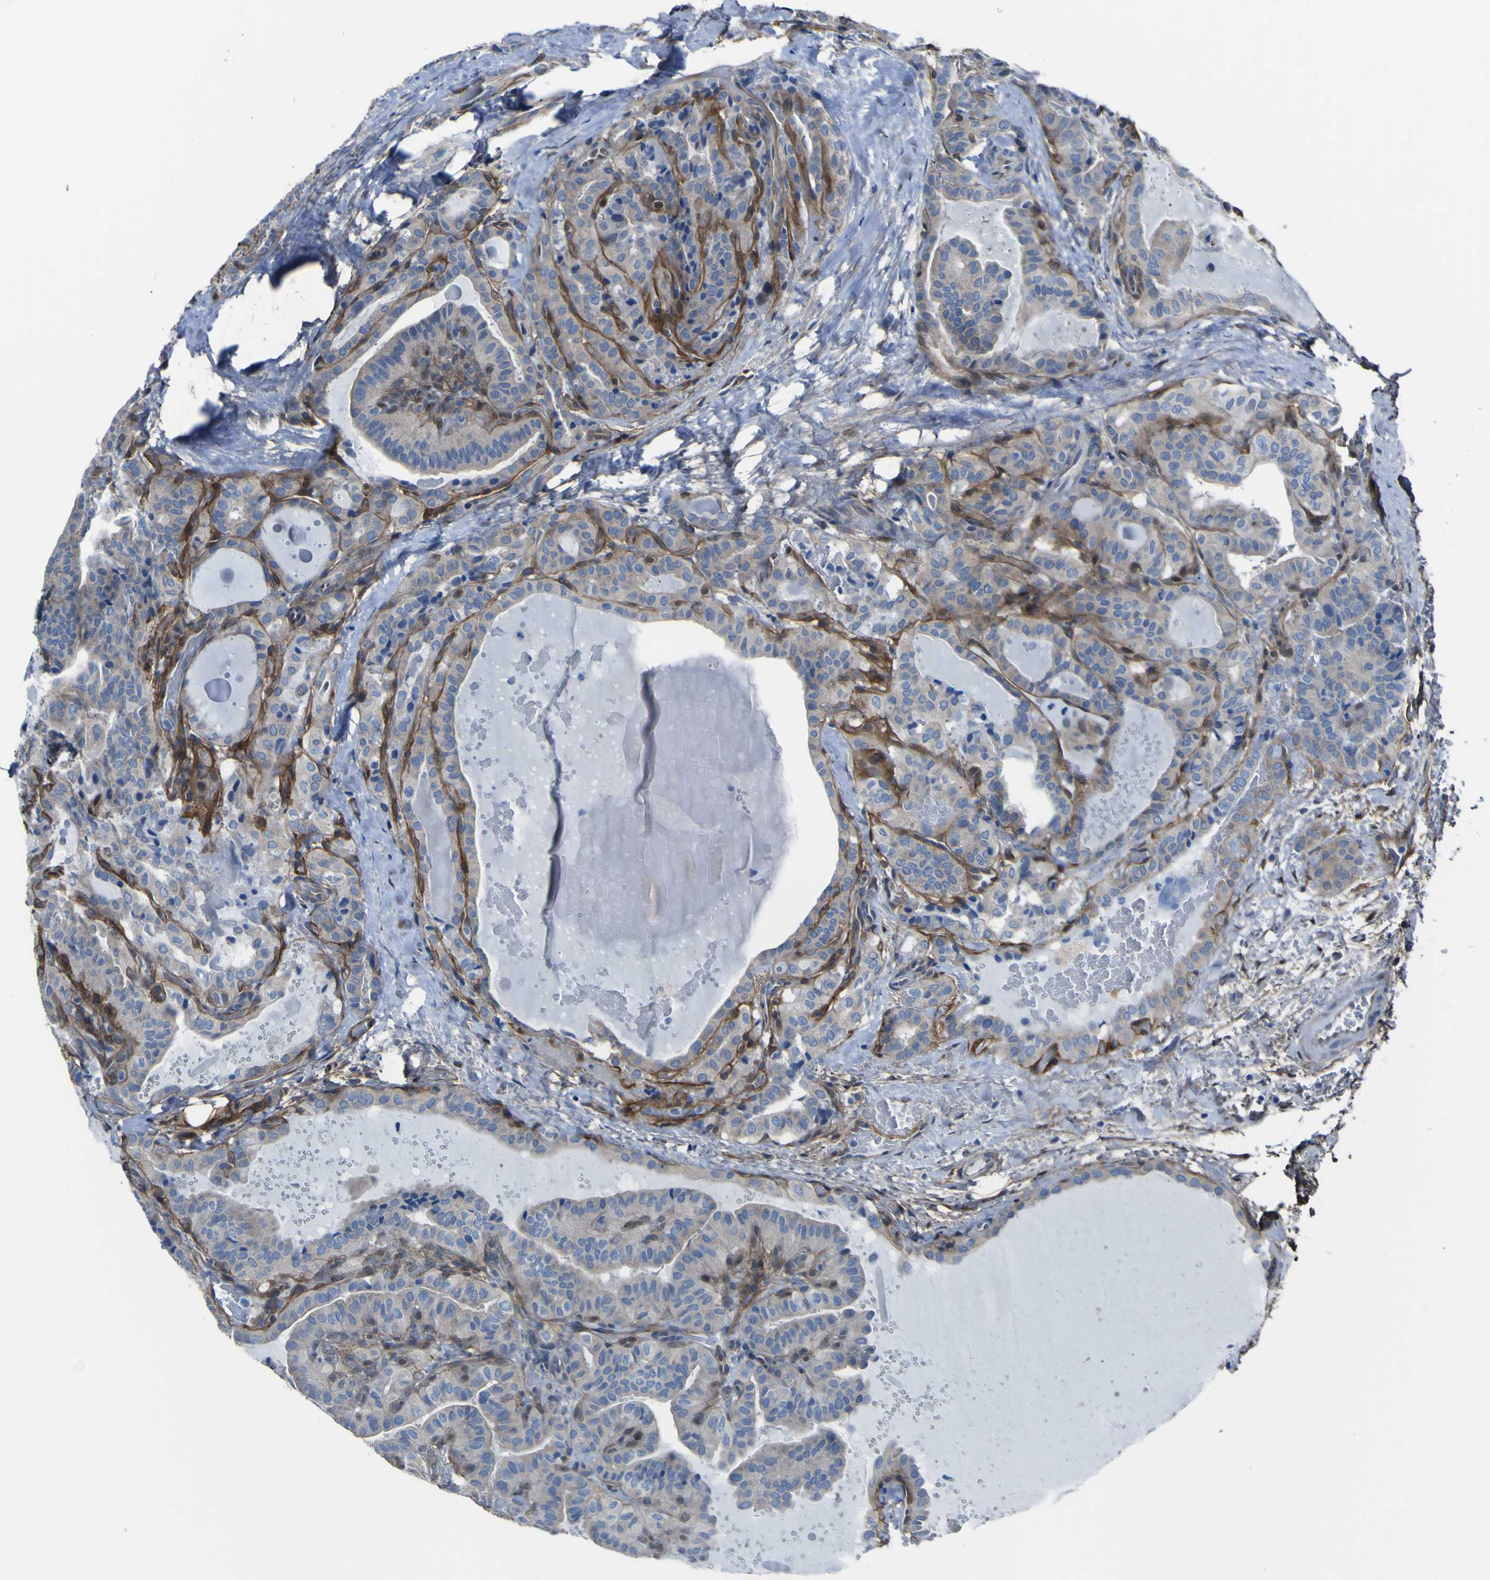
{"staining": {"intensity": "weak", "quantity": ">75%", "location": "cytoplasmic/membranous"}, "tissue": "thyroid cancer", "cell_type": "Tumor cells", "image_type": "cancer", "snomed": [{"axis": "morphology", "description": "Papillary adenocarcinoma, NOS"}, {"axis": "topography", "description": "Thyroid gland"}], "caption": "Tumor cells reveal low levels of weak cytoplasmic/membranous staining in approximately >75% of cells in thyroid cancer.", "gene": "LRRN1", "patient": {"sex": "male", "age": 77}}